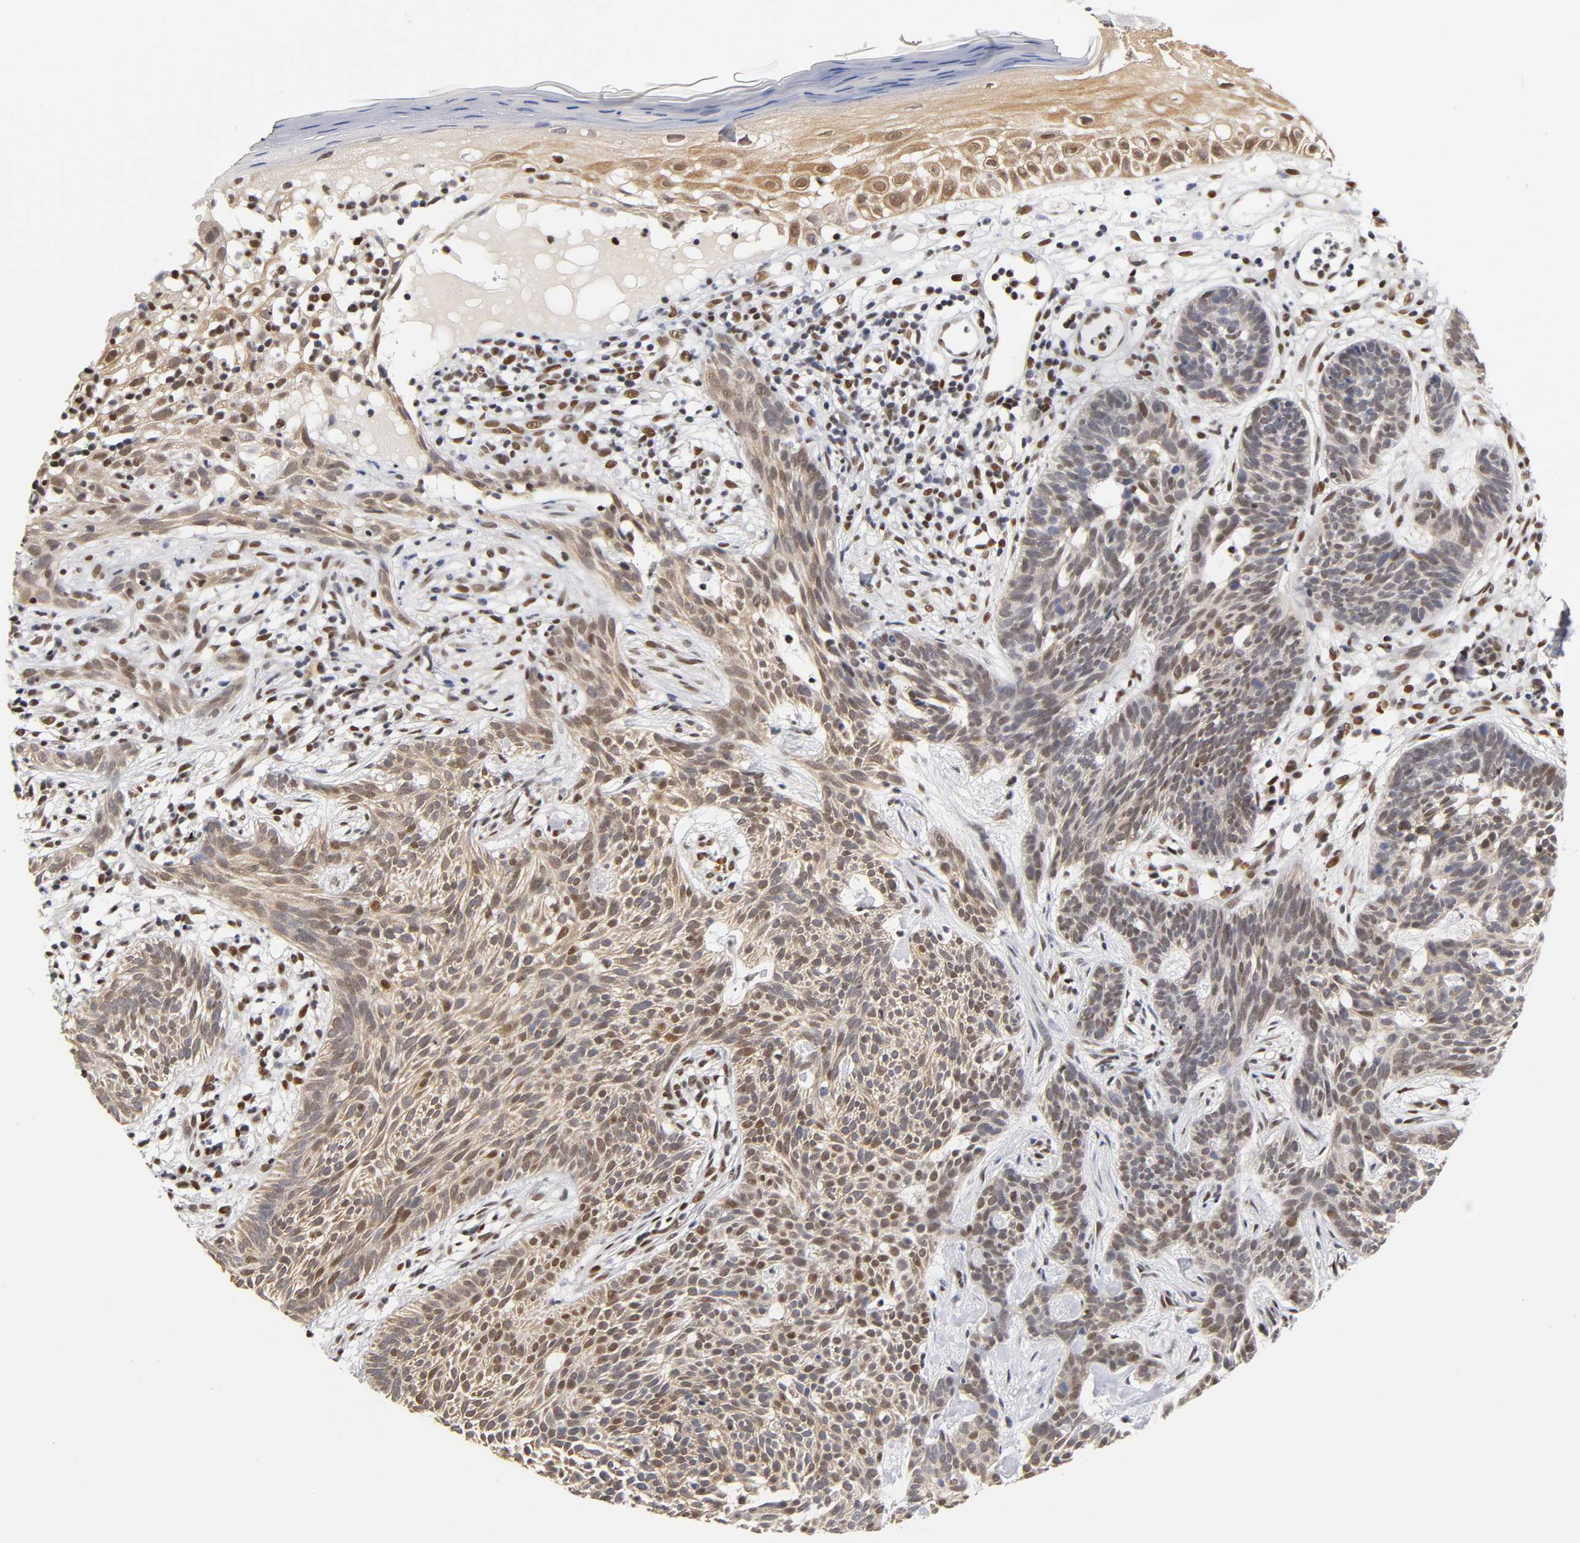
{"staining": {"intensity": "moderate", "quantity": "25%-75%", "location": "cytoplasmic/membranous,nuclear"}, "tissue": "skin cancer", "cell_type": "Tumor cells", "image_type": "cancer", "snomed": [{"axis": "morphology", "description": "Normal tissue, NOS"}, {"axis": "morphology", "description": "Basal cell carcinoma"}, {"axis": "topography", "description": "Skin"}], "caption": "High-power microscopy captured an immunohistochemistry image of skin basal cell carcinoma, revealing moderate cytoplasmic/membranous and nuclear positivity in approximately 25%-75% of tumor cells. (brown staining indicates protein expression, while blue staining denotes nuclei).", "gene": "NR3C1", "patient": {"sex": "female", "age": 69}}